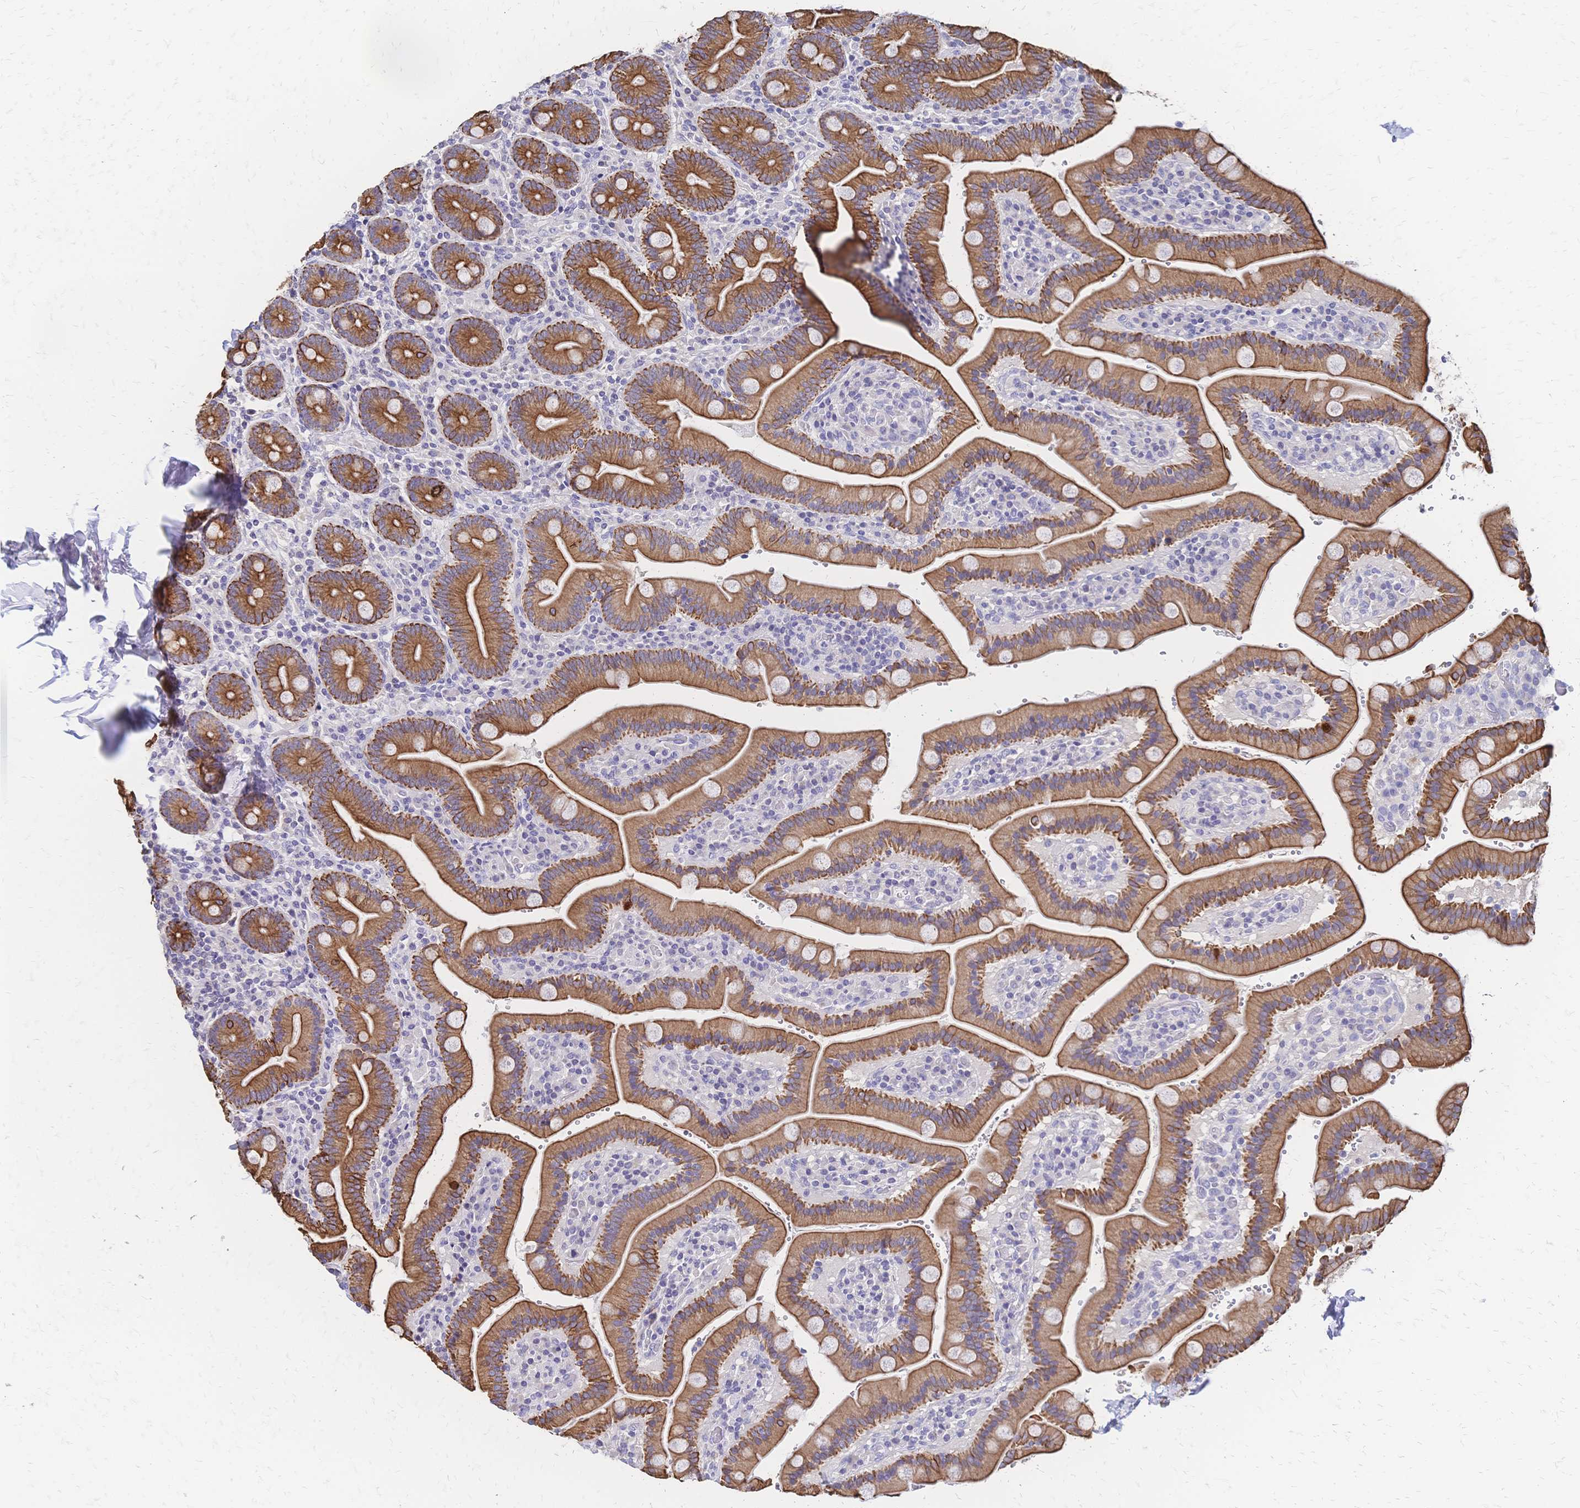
{"staining": {"intensity": "moderate", "quantity": ">75%", "location": "cytoplasmic/membranous"}, "tissue": "duodenum", "cell_type": "Glandular cells", "image_type": "normal", "snomed": [{"axis": "morphology", "description": "Normal tissue, NOS"}, {"axis": "topography", "description": "Duodenum"}], "caption": "Immunohistochemical staining of unremarkable human duodenum exhibits >75% levels of moderate cytoplasmic/membranous protein staining in approximately >75% of glandular cells.", "gene": "DTNB", "patient": {"sex": "female", "age": 62}}